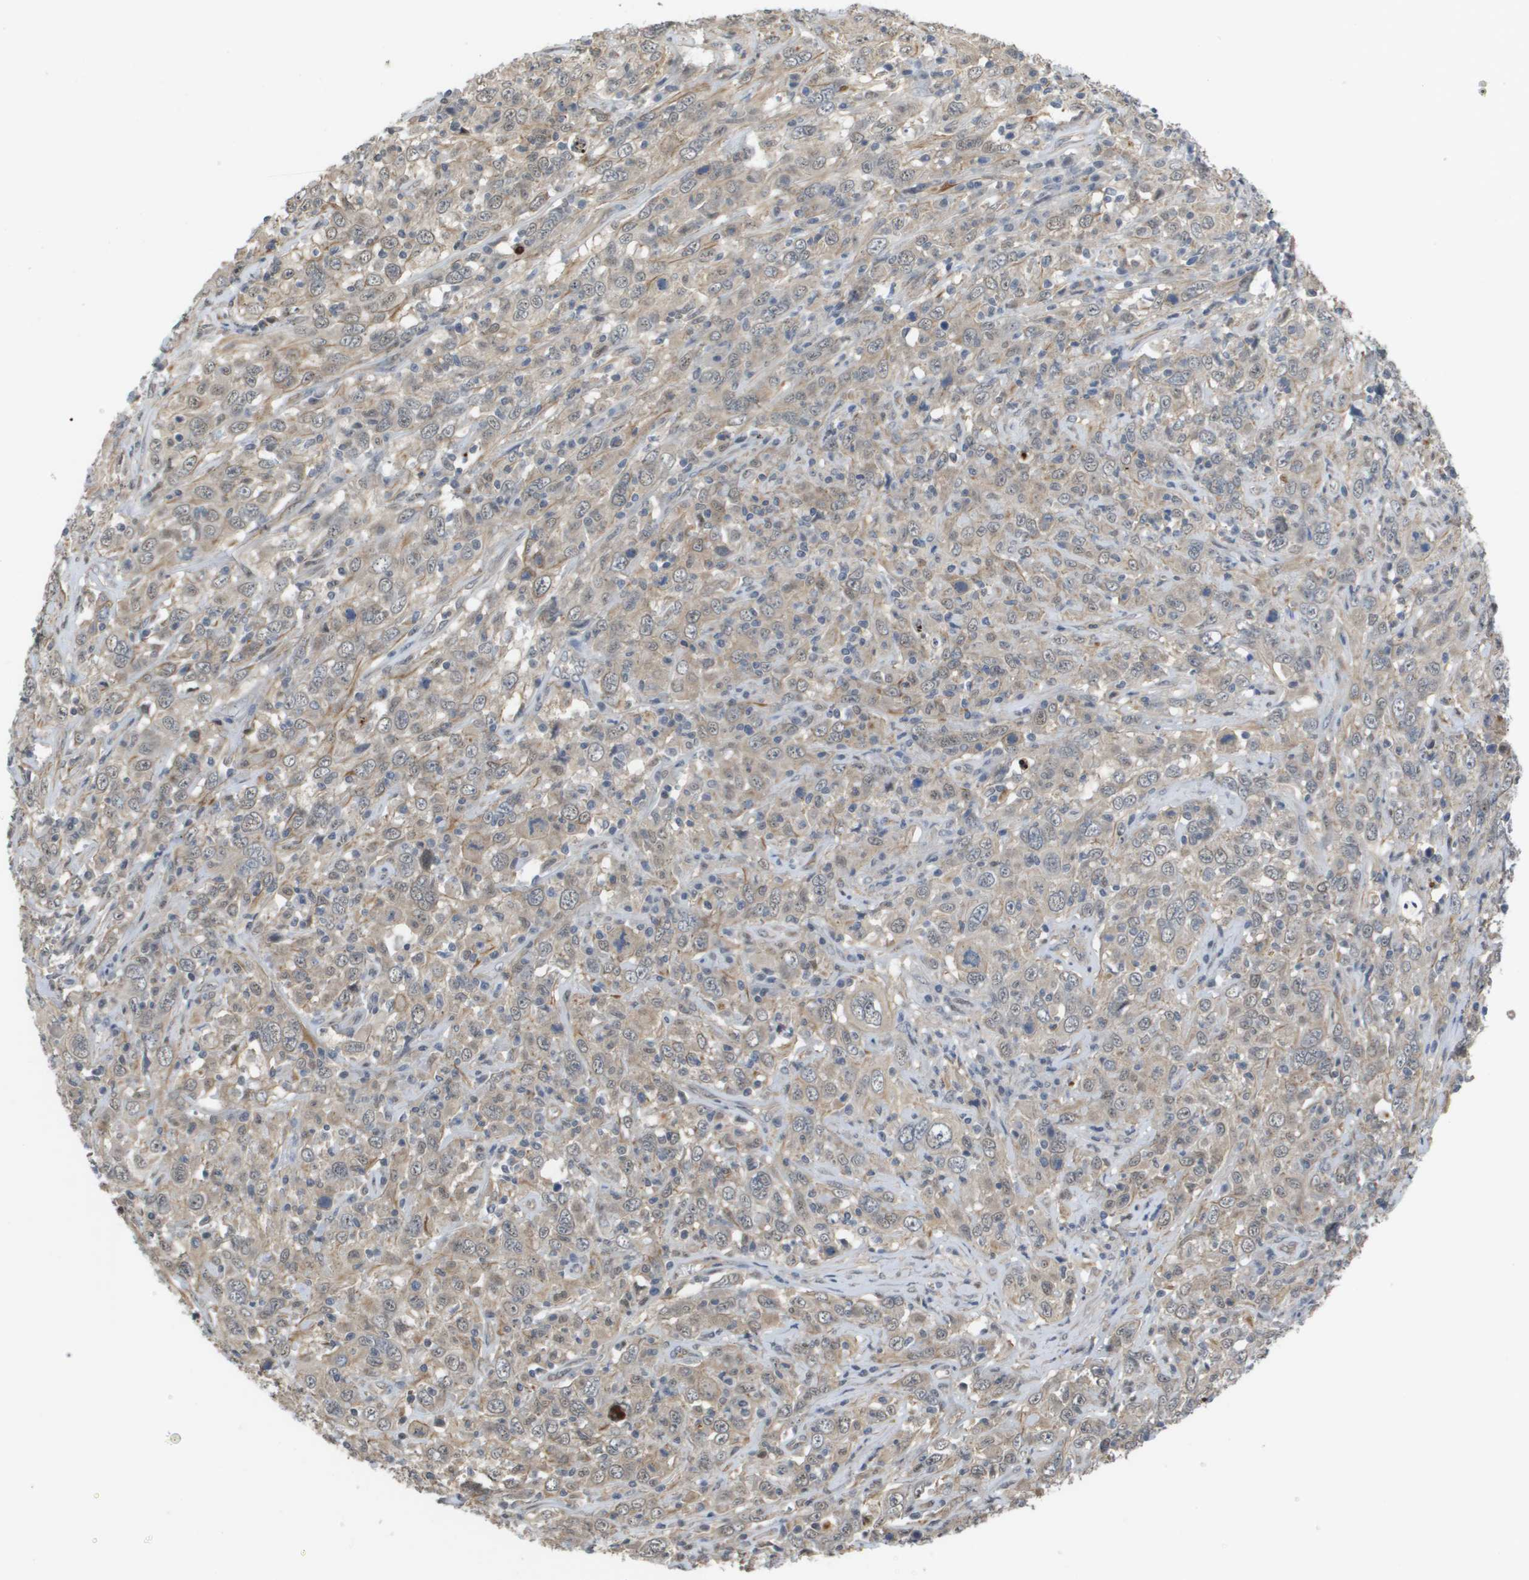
{"staining": {"intensity": "weak", "quantity": ">75%", "location": "cytoplasmic/membranous"}, "tissue": "cervical cancer", "cell_type": "Tumor cells", "image_type": "cancer", "snomed": [{"axis": "morphology", "description": "Squamous cell carcinoma, NOS"}, {"axis": "topography", "description": "Cervix"}], "caption": "Immunohistochemistry (IHC) (DAB) staining of cervical cancer (squamous cell carcinoma) demonstrates weak cytoplasmic/membranous protein expression in approximately >75% of tumor cells. (brown staining indicates protein expression, while blue staining denotes nuclei).", "gene": "RNF112", "patient": {"sex": "female", "age": 46}}